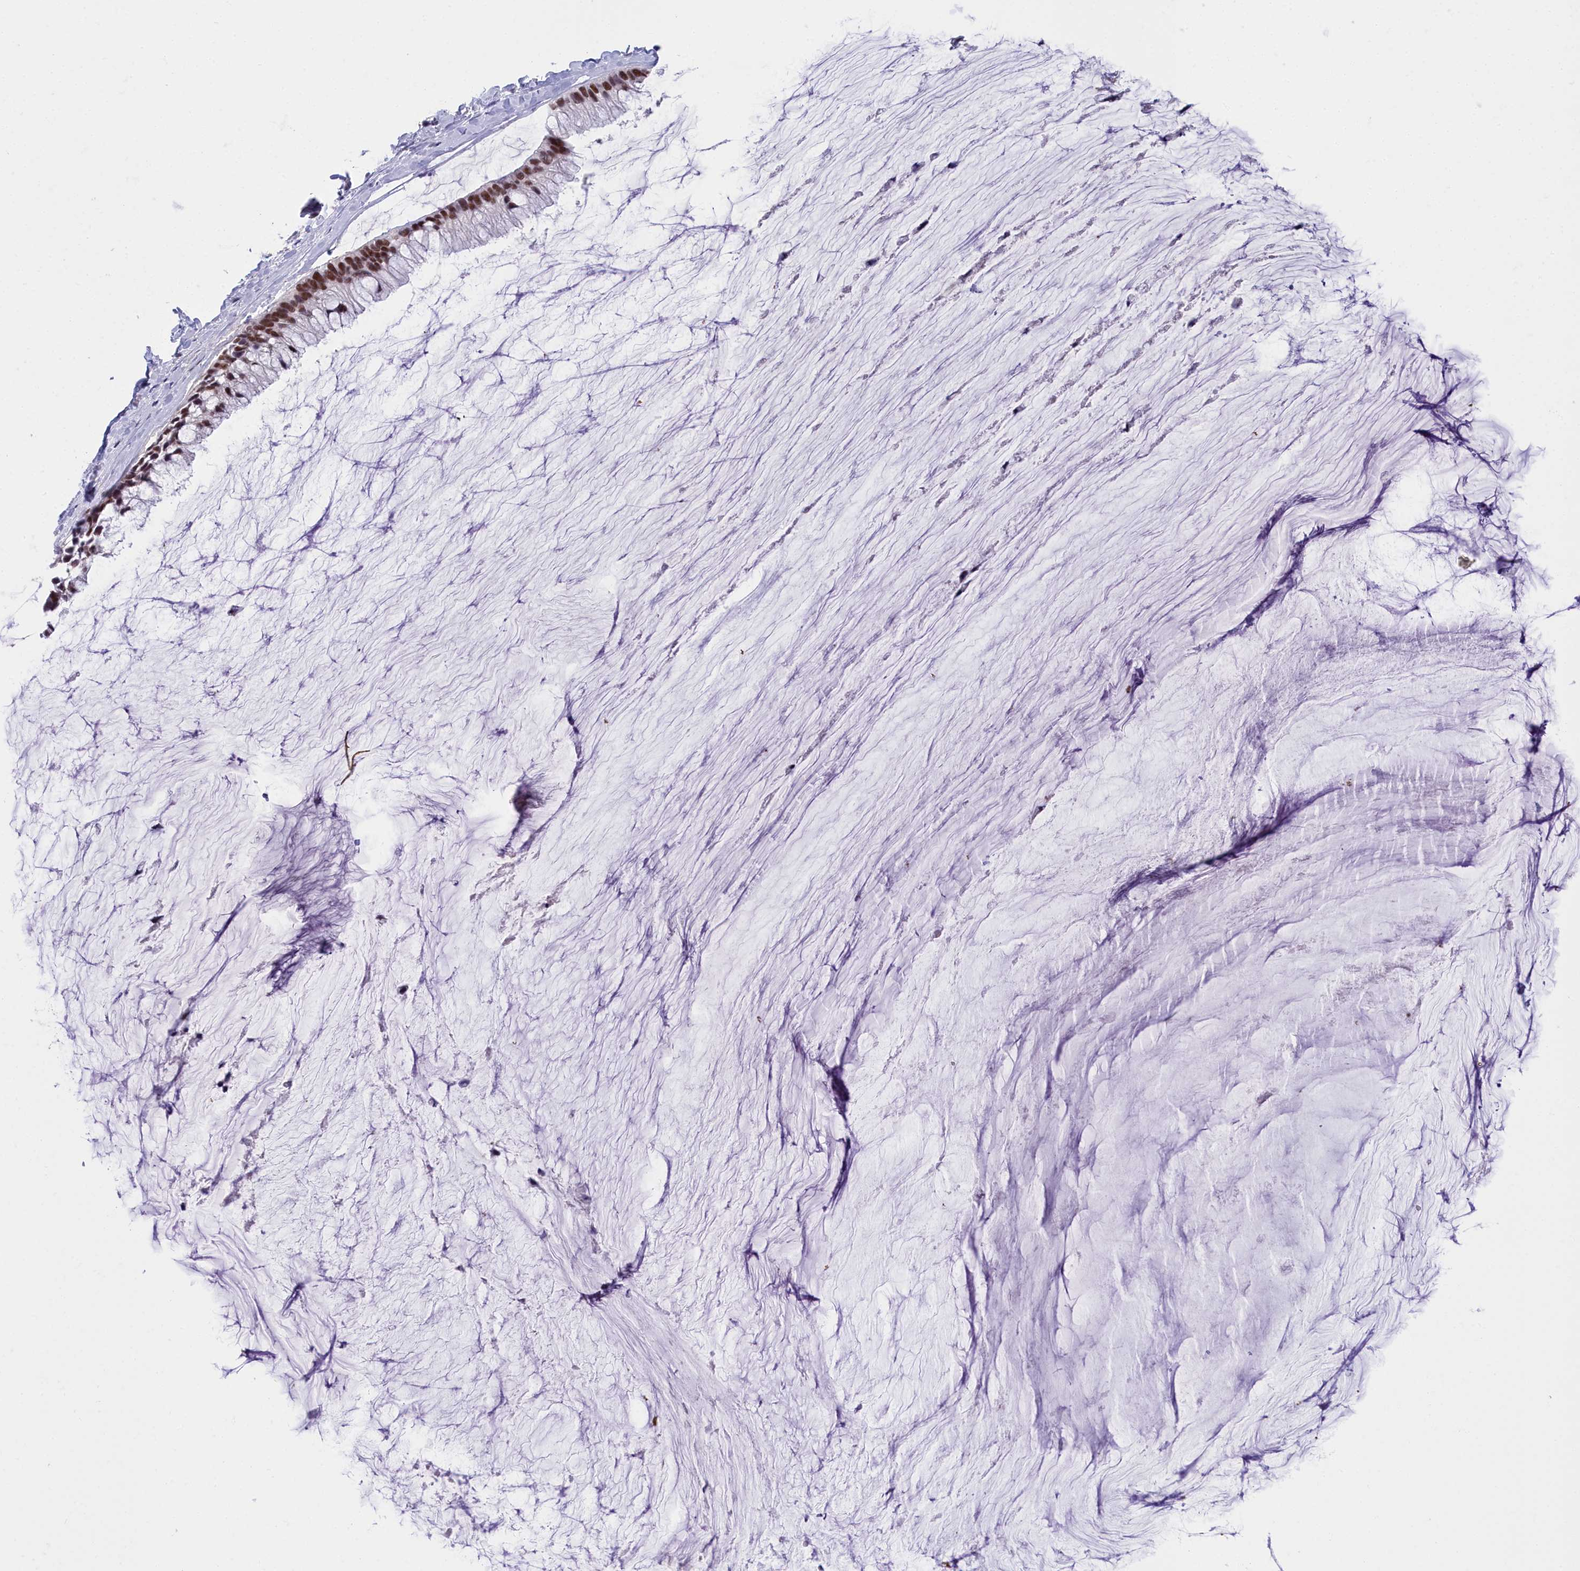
{"staining": {"intensity": "strong", "quantity": ">75%", "location": "nuclear"}, "tissue": "ovarian cancer", "cell_type": "Tumor cells", "image_type": "cancer", "snomed": [{"axis": "morphology", "description": "Cystadenocarcinoma, mucinous, NOS"}, {"axis": "topography", "description": "Ovary"}], "caption": "IHC histopathology image of neoplastic tissue: ovarian cancer (mucinous cystadenocarcinoma) stained using IHC reveals high levels of strong protein expression localized specifically in the nuclear of tumor cells, appearing as a nuclear brown color.", "gene": "CCDC97", "patient": {"sex": "female", "age": 39}}